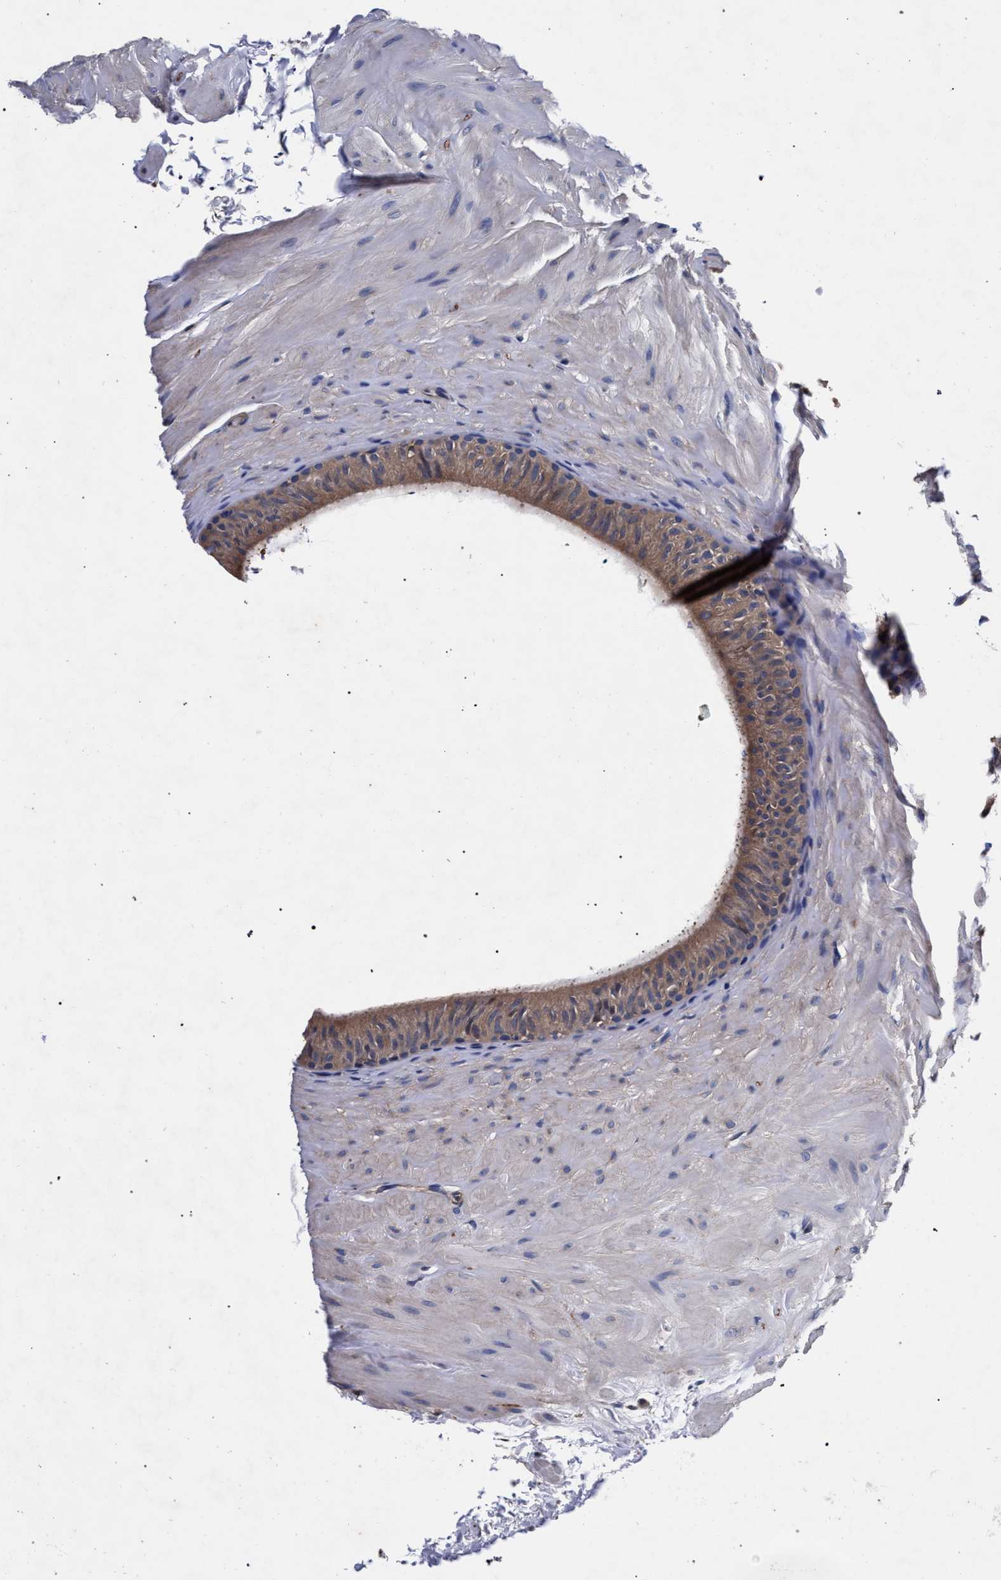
{"staining": {"intensity": "moderate", "quantity": ">75%", "location": "cytoplasmic/membranous"}, "tissue": "epididymis", "cell_type": "Glandular cells", "image_type": "normal", "snomed": [{"axis": "morphology", "description": "Normal tissue, NOS"}, {"axis": "topography", "description": "Epididymis"}], "caption": "High-magnification brightfield microscopy of unremarkable epididymis stained with DAB (3,3'-diaminobenzidine) (brown) and counterstained with hematoxylin (blue). glandular cells exhibit moderate cytoplasmic/membranous expression is present in about>75% of cells.", "gene": "CFAP95", "patient": {"sex": "male", "age": 34}}